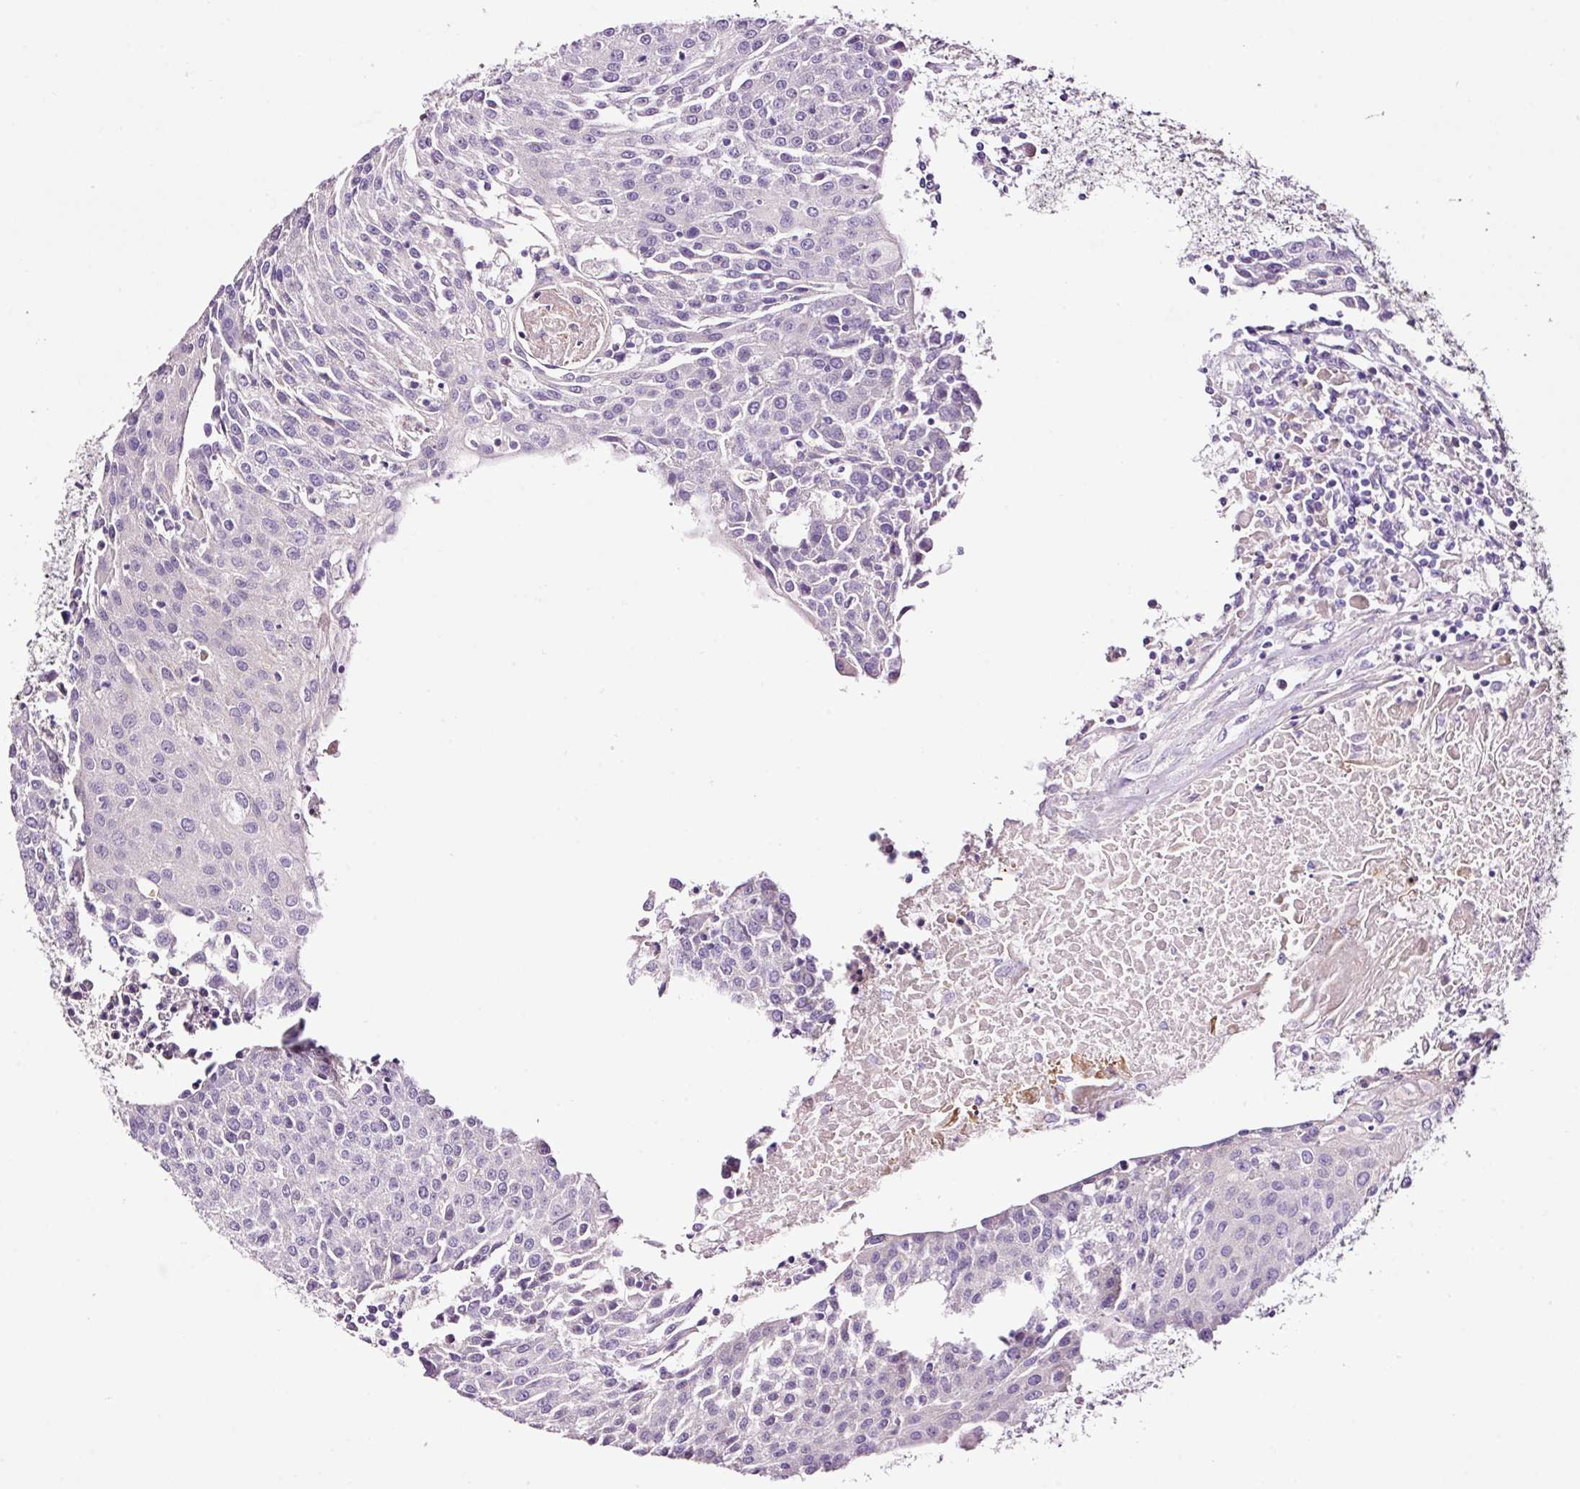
{"staining": {"intensity": "negative", "quantity": "none", "location": "none"}, "tissue": "urothelial cancer", "cell_type": "Tumor cells", "image_type": "cancer", "snomed": [{"axis": "morphology", "description": "Urothelial carcinoma, High grade"}, {"axis": "topography", "description": "Urinary bladder"}], "caption": "High-grade urothelial carcinoma was stained to show a protein in brown. There is no significant expression in tumor cells. (DAB immunohistochemistry with hematoxylin counter stain).", "gene": "PAM", "patient": {"sex": "female", "age": 85}}